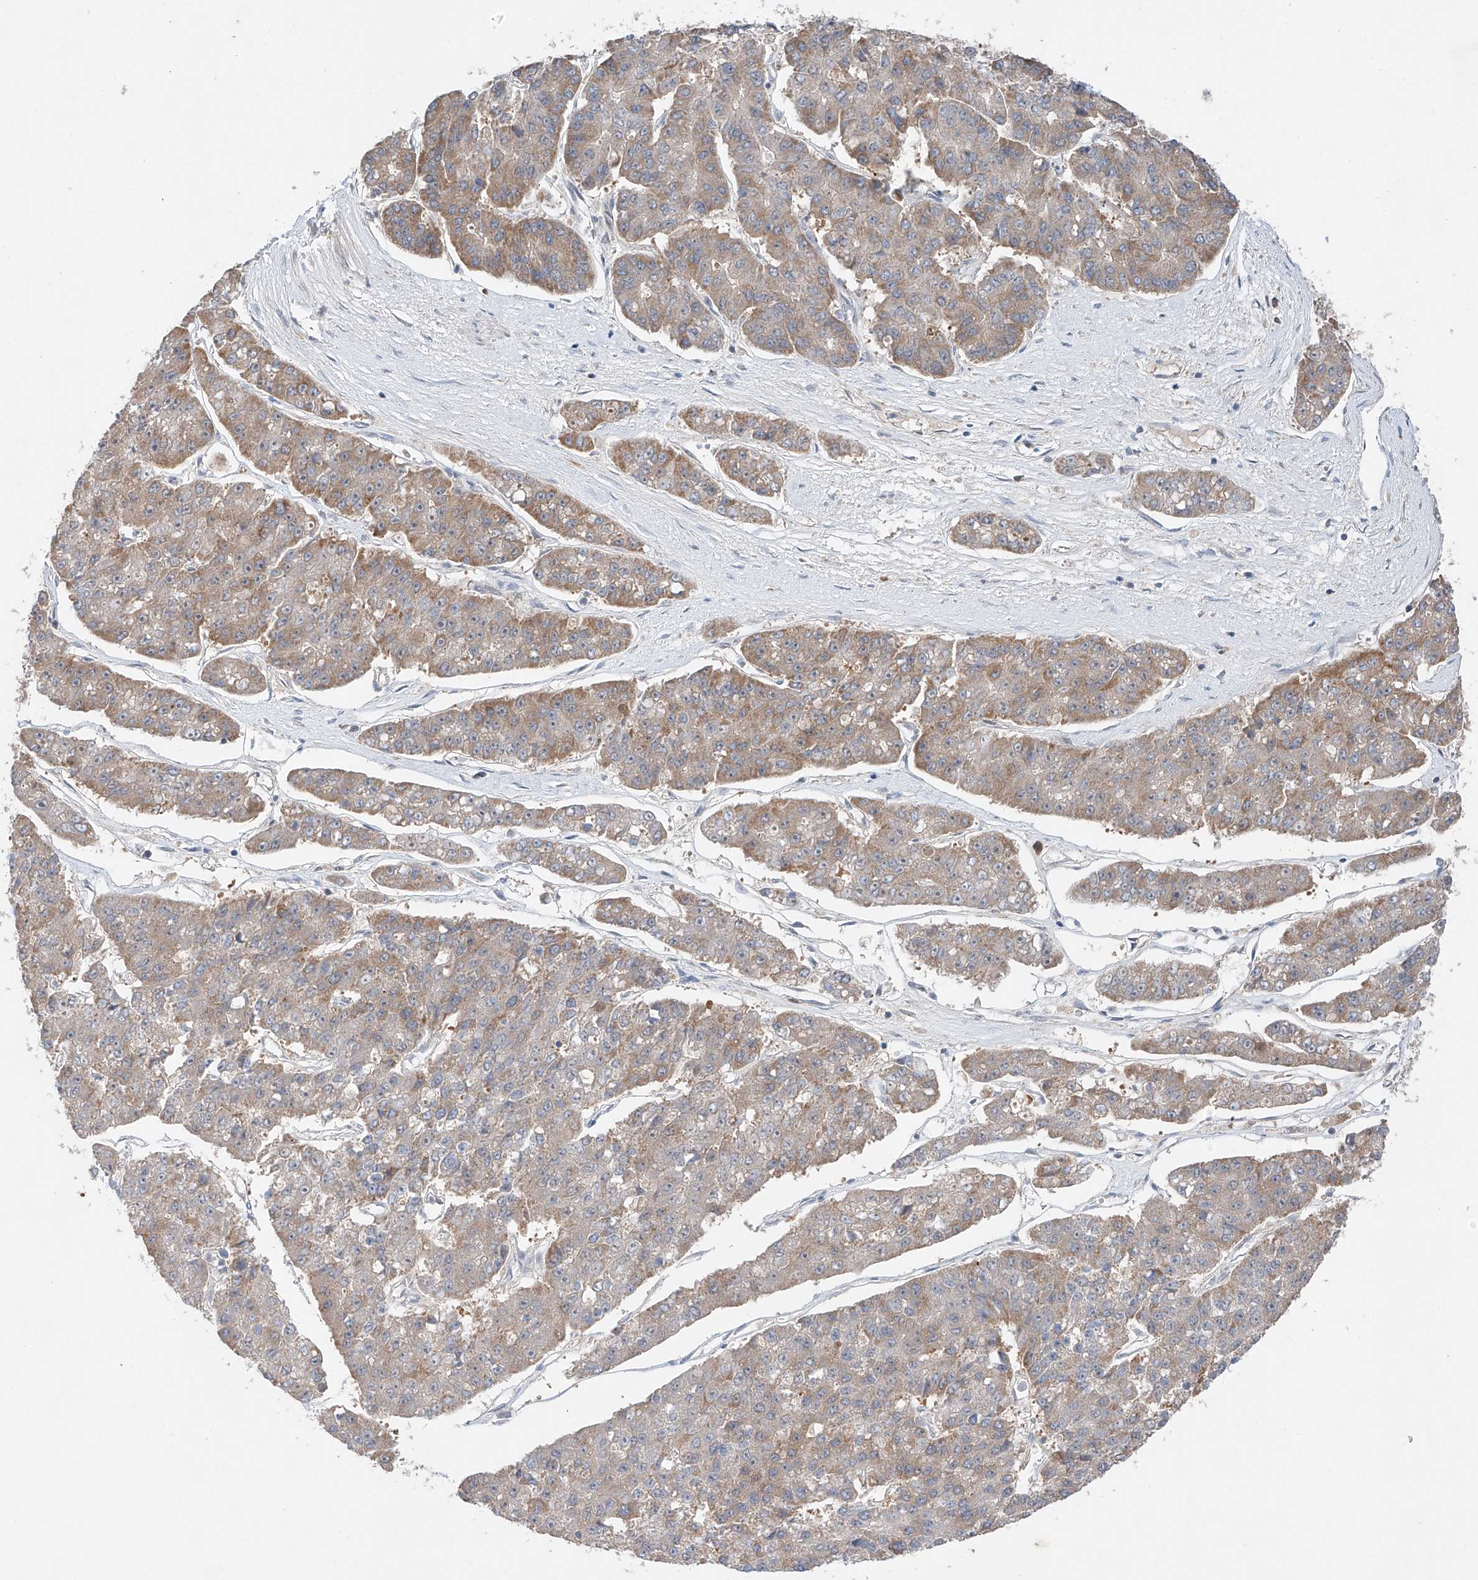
{"staining": {"intensity": "moderate", "quantity": "25%-75%", "location": "cytoplasmic/membranous"}, "tissue": "pancreatic cancer", "cell_type": "Tumor cells", "image_type": "cancer", "snomed": [{"axis": "morphology", "description": "Adenocarcinoma, NOS"}, {"axis": "topography", "description": "Pancreas"}], "caption": "IHC staining of pancreatic cancer, which demonstrates medium levels of moderate cytoplasmic/membranous positivity in about 25%-75% of tumor cells indicating moderate cytoplasmic/membranous protein positivity. The staining was performed using DAB (brown) for protein detection and nuclei were counterstained in hematoxylin (blue).", "gene": "RUSC1", "patient": {"sex": "male", "age": 50}}